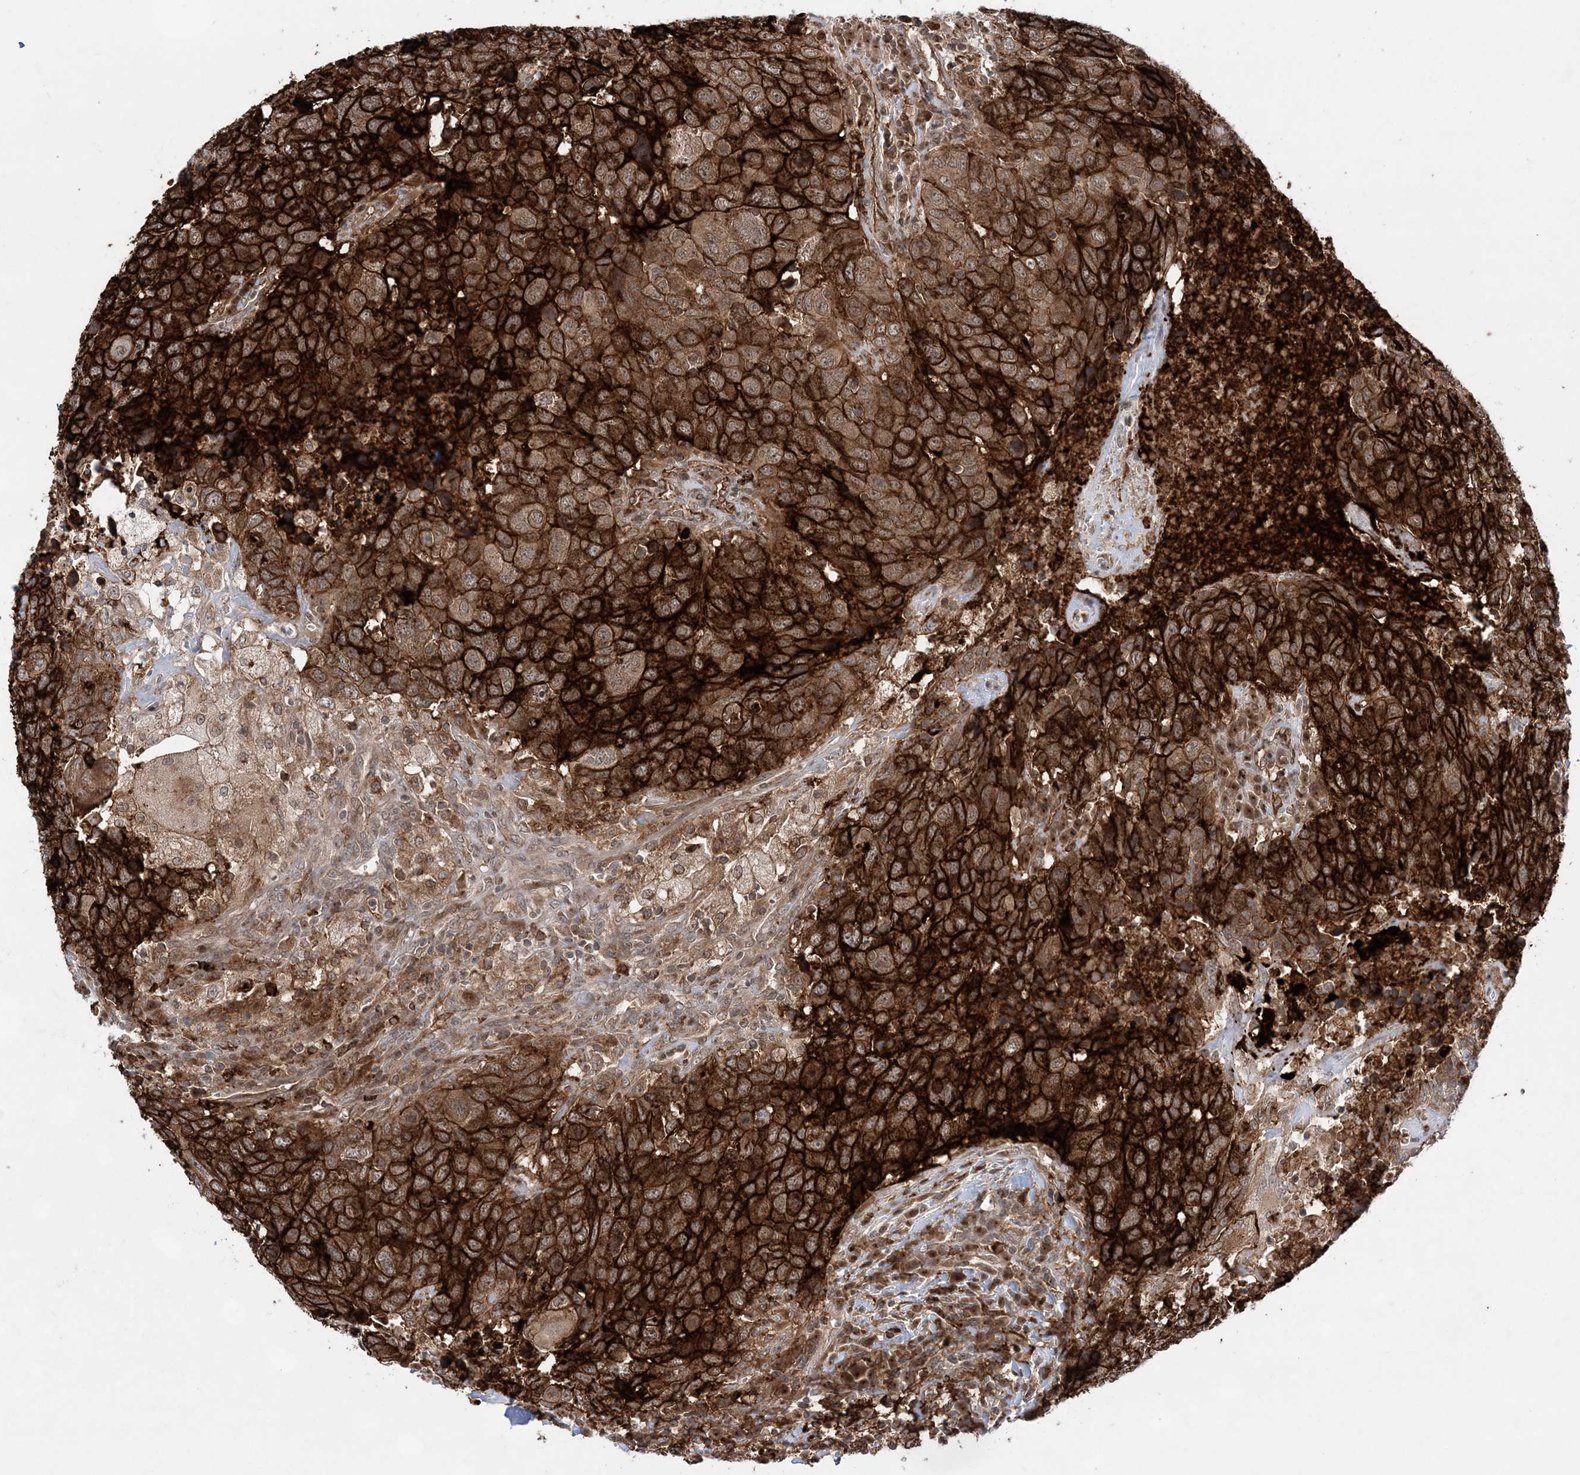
{"staining": {"intensity": "strong", "quantity": ">75%", "location": "cytoplasmic/membranous"}, "tissue": "head and neck cancer", "cell_type": "Tumor cells", "image_type": "cancer", "snomed": [{"axis": "morphology", "description": "Squamous cell carcinoma, NOS"}, {"axis": "topography", "description": "Head-Neck"}], "caption": "This is an image of immunohistochemistry staining of head and neck cancer, which shows strong positivity in the cytoplasmic/membranous of tumor cells.", "gene": "ANAPC15", "patient": {"sex": "male", "age": 66}}